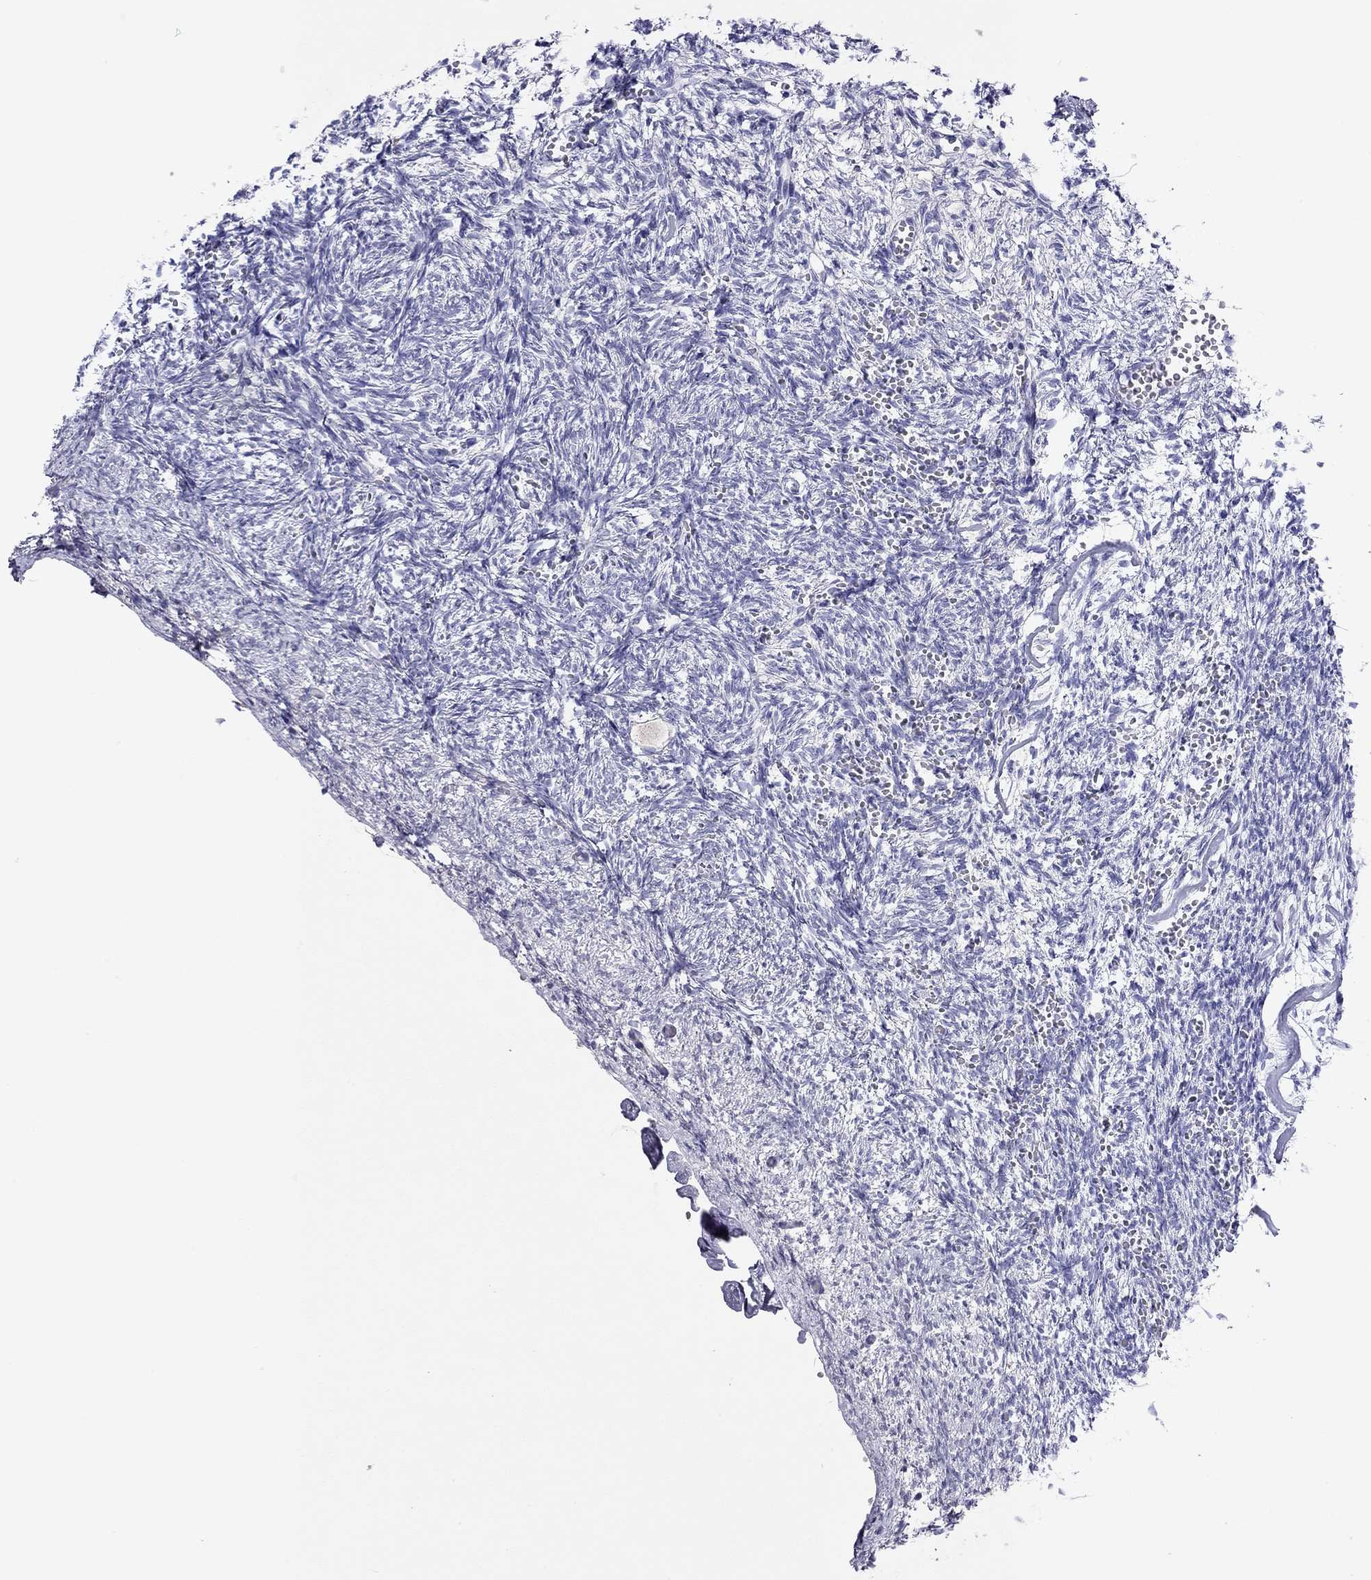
{"staining": {"intensity": "negative", "quantity": "none", "location": "none"}, "tissue": "ovary", "cell_type": "Follicle cells", "image_type": "normal", "snomed": [{"axis": "morphology", "description": "Normal tissue, NOS"}, {"axis": "topography", "description": "Ovary"}], "caption": "DAB immunohistochemical staining of normal human ovary displays no significant expression in follicle cells.", "gene": "CAPNS2", "patient": {"sex": "female", "age": 43}}